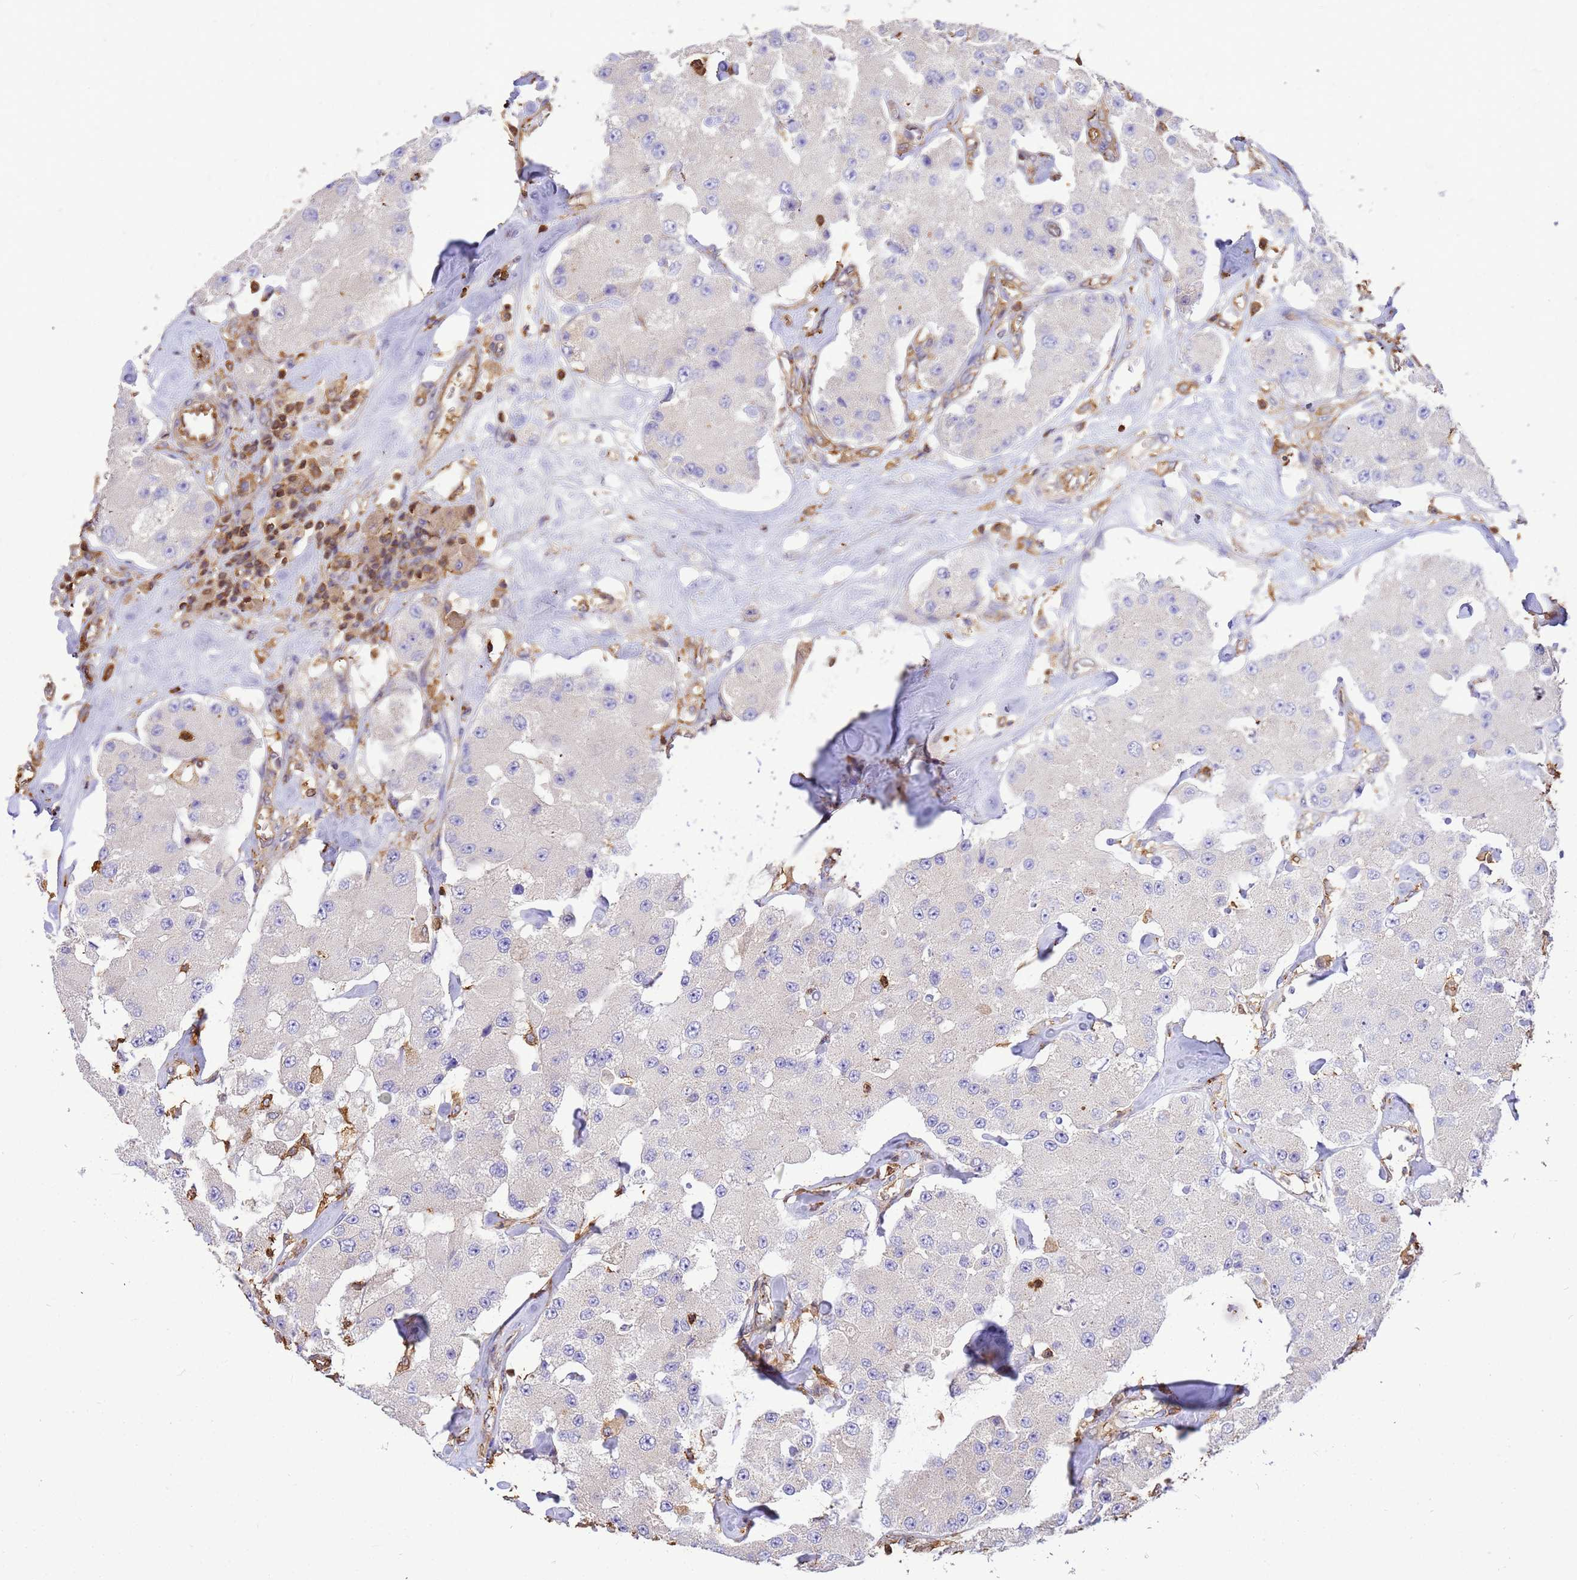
{"staining": {"intensity": "negative", "quantity": "none", "location": "none"}, "tissue": "carcinoid", "cell_type": "Tumor cells", "image_type": "cancer", "snomed": [{"axis": "morphology", "description": "Carcinoid, malignant, NOS"}, {"axis": "topography", "description": "Pancreas"}], "caption": "The histopathology image displays no staining of tumor cells in carcinoid (malignant). (DAB IHC, high magnification).", "gene": "WDR64", "patient": {"sex": "male", "age": 41}}